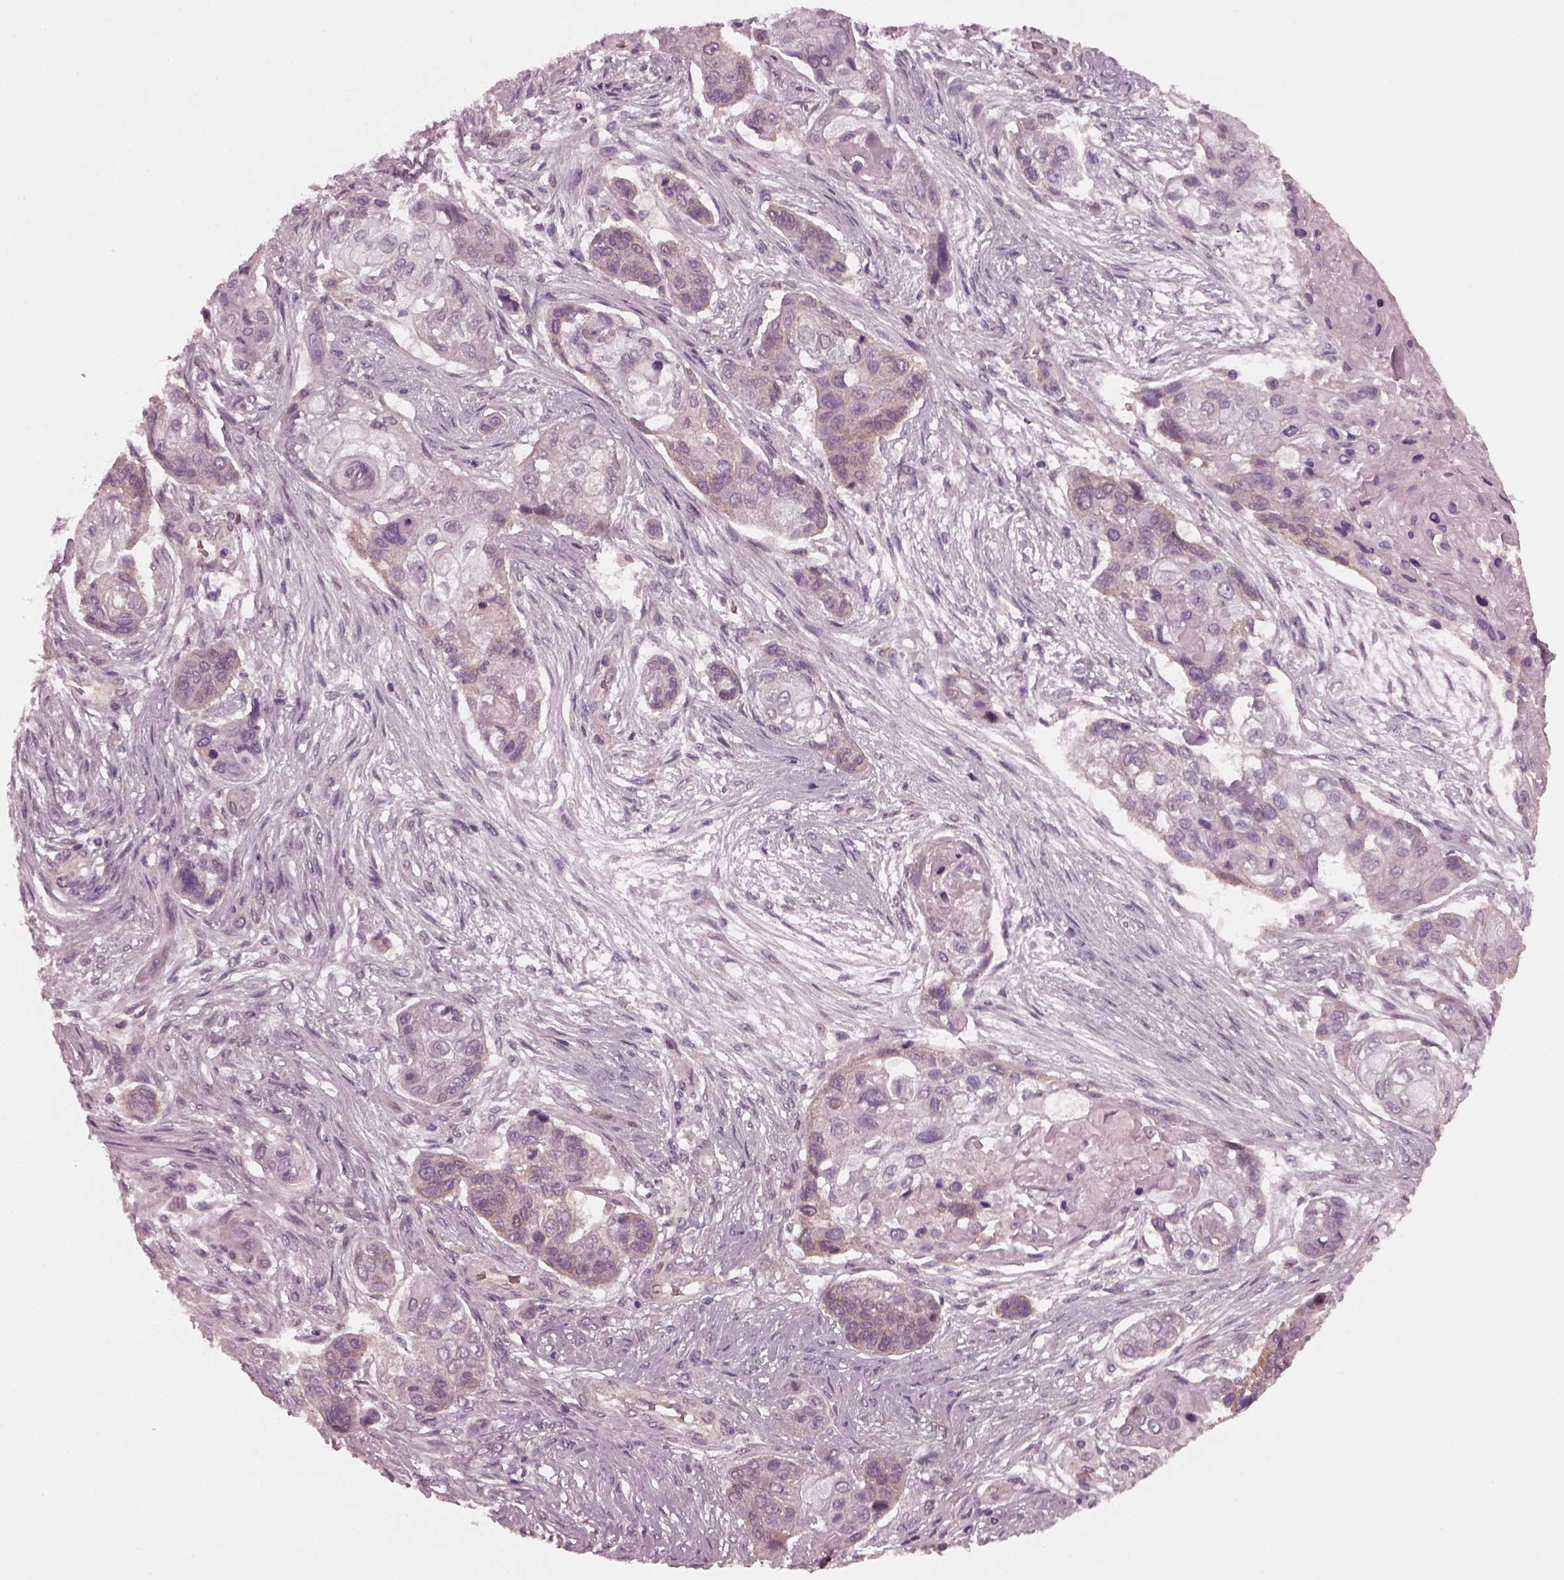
{"staining": {"intensity": "weak", "quantity": "25%-75%", "location": "cytoplasmic/membranous"}, "tissue": "lung cancer", "cell_type": "Tumor cells", "image_type": "cancer", "snomed": [{"axis": "morphology", "description": "Squamous cell carcinoma, NOS"}, {"axis": "topography", "description": "Lung"}], "caption": "Protein expression analysis of human lung cancer (squamous cell carcinoma) reveals weak cytoplasmic/membranous staining in about 25%-75% of tumor cells.", "gene": "TUBG1", "patient": {"sex": "male", "age": 69}}